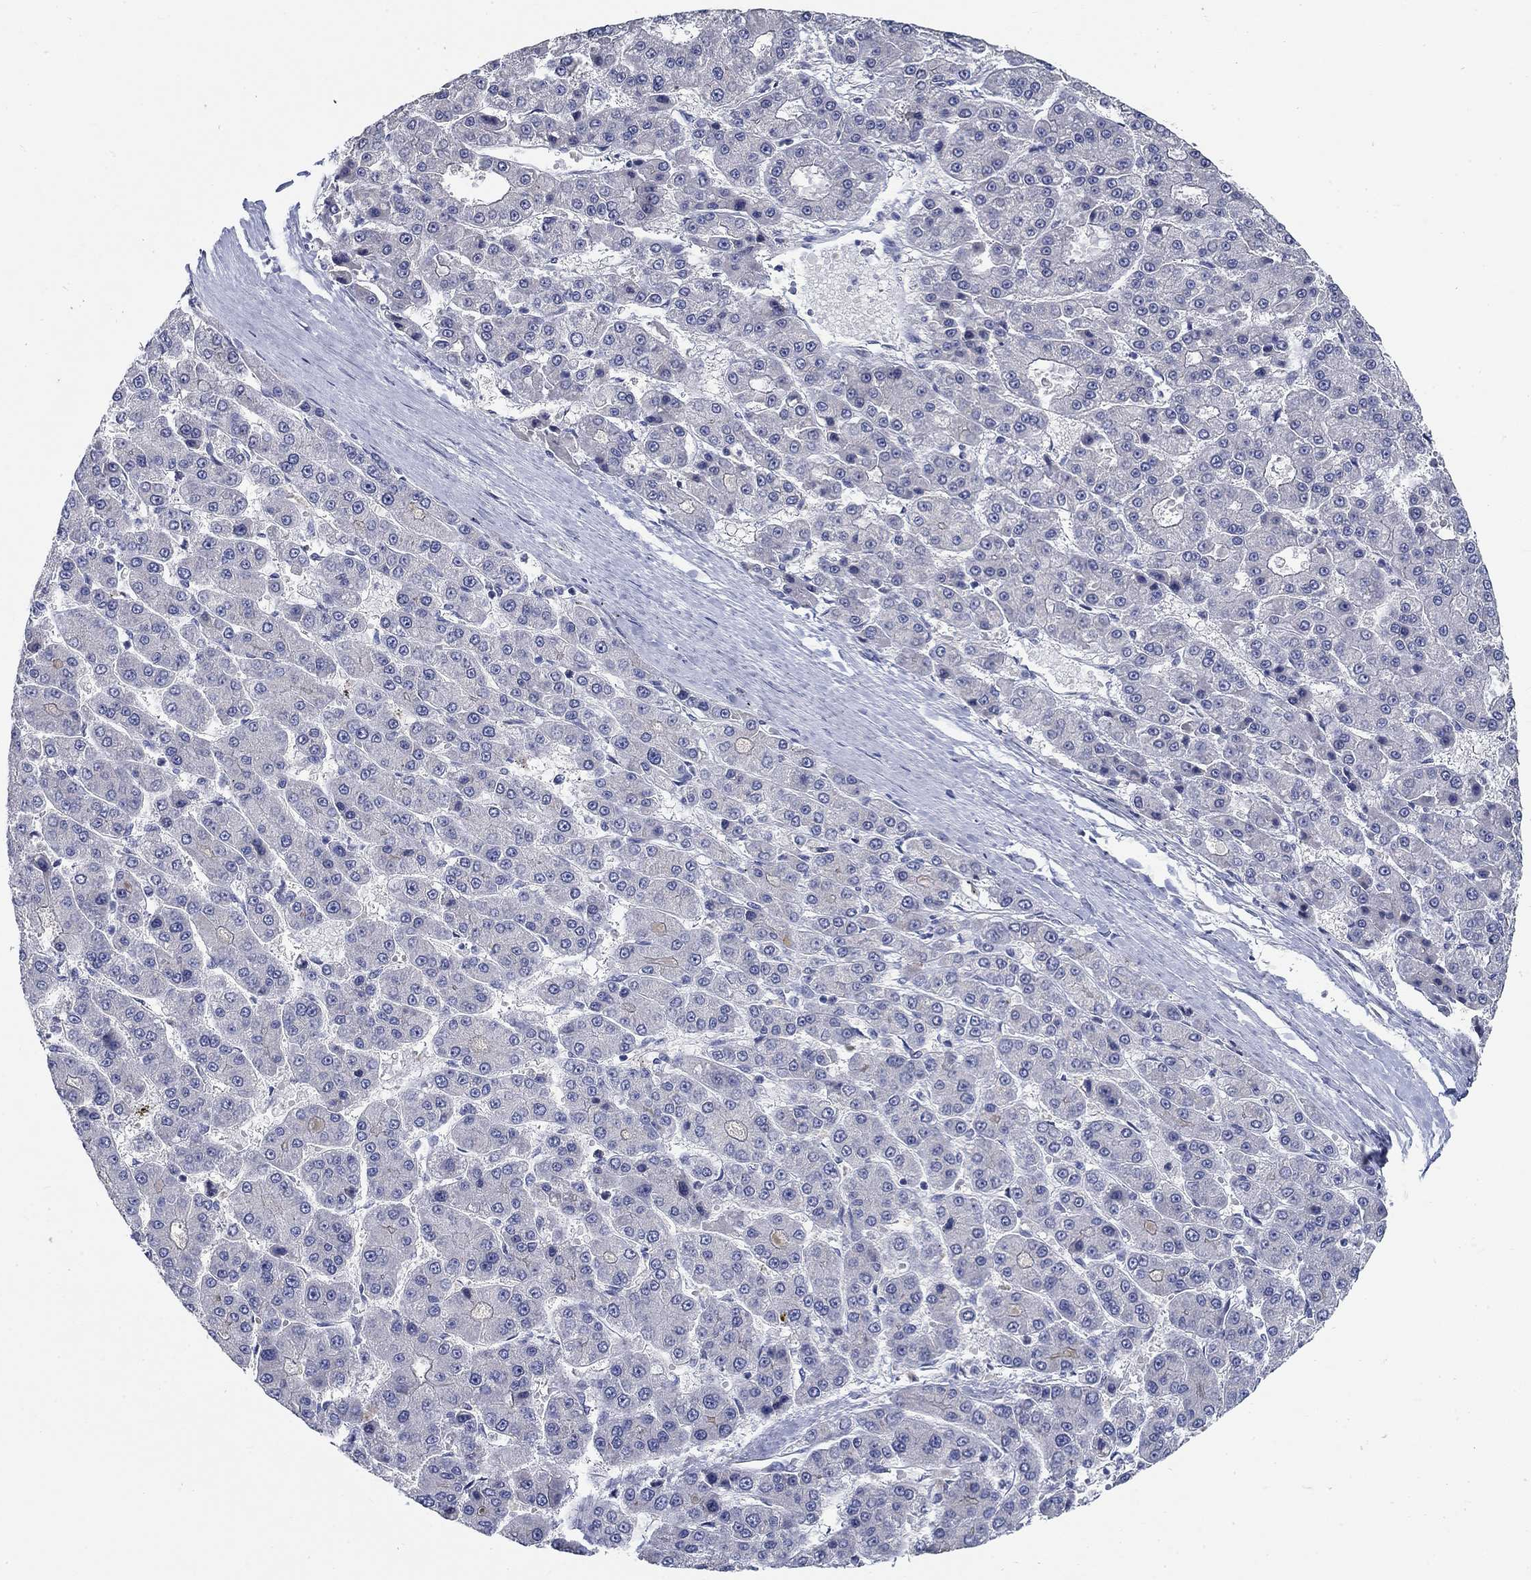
{"staining": {"intensity": "negative", "quantity": "none", "location": "none"}, "tissue": "liver cancer", "cell_type": "Tumor cells", "image_type": "cancer", "snomed": [{"axis": "morphology", "description": "Carcinoma, Hepatocellular, NOS"}, {"axis": "topography", "description": "Liver"}], "caption": "Tumor cells are negative for protein expression in human hepatocellular carcinoma (liver).", "gene": "SMIM18", "patient": {"sex": "male", "age": 70}}